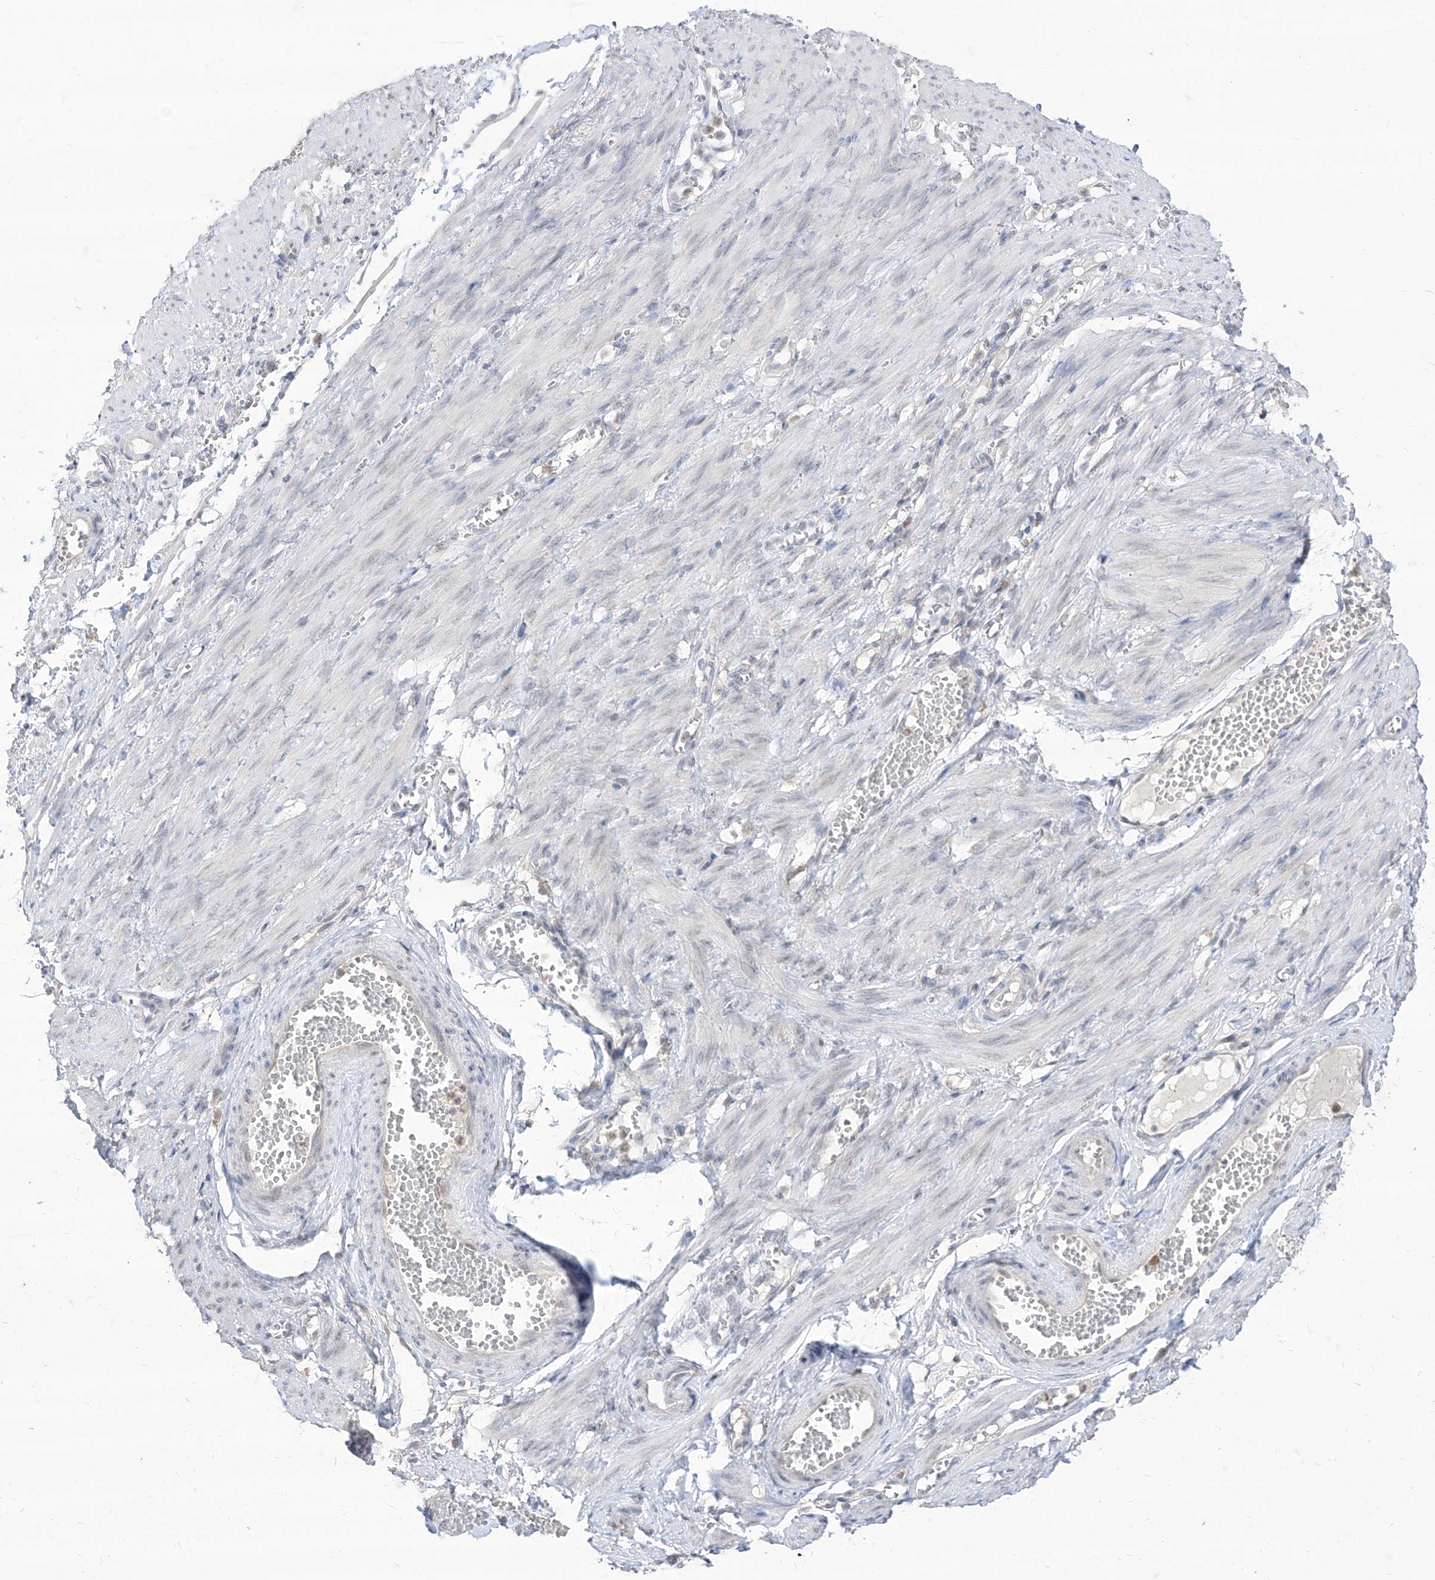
{"staining": {"intensity": "moderate", "quantity": "25%-75%", "location": "nuclear"}, "tissue": "adipose tissue", "cell_type": "Adipocytes", "image_type": "normal", "snomed": [{"axis": "morphology", "description": "Normal tissue, NOS"}, {"axis": "topography", "description": "Smooth muscle"}, {"axis": "topography", "description": "Peripheral nerve tissue"}], "caption": "A medium amount of moderate nuclear staining is appreciated in approximately 25%-75% of adipocytes in benign adipose tissue. (DAB = brown stain, brightfield microscopy at high magnification).", "gene": "BROX", "patient": {"sex": "female", "age": 39}}